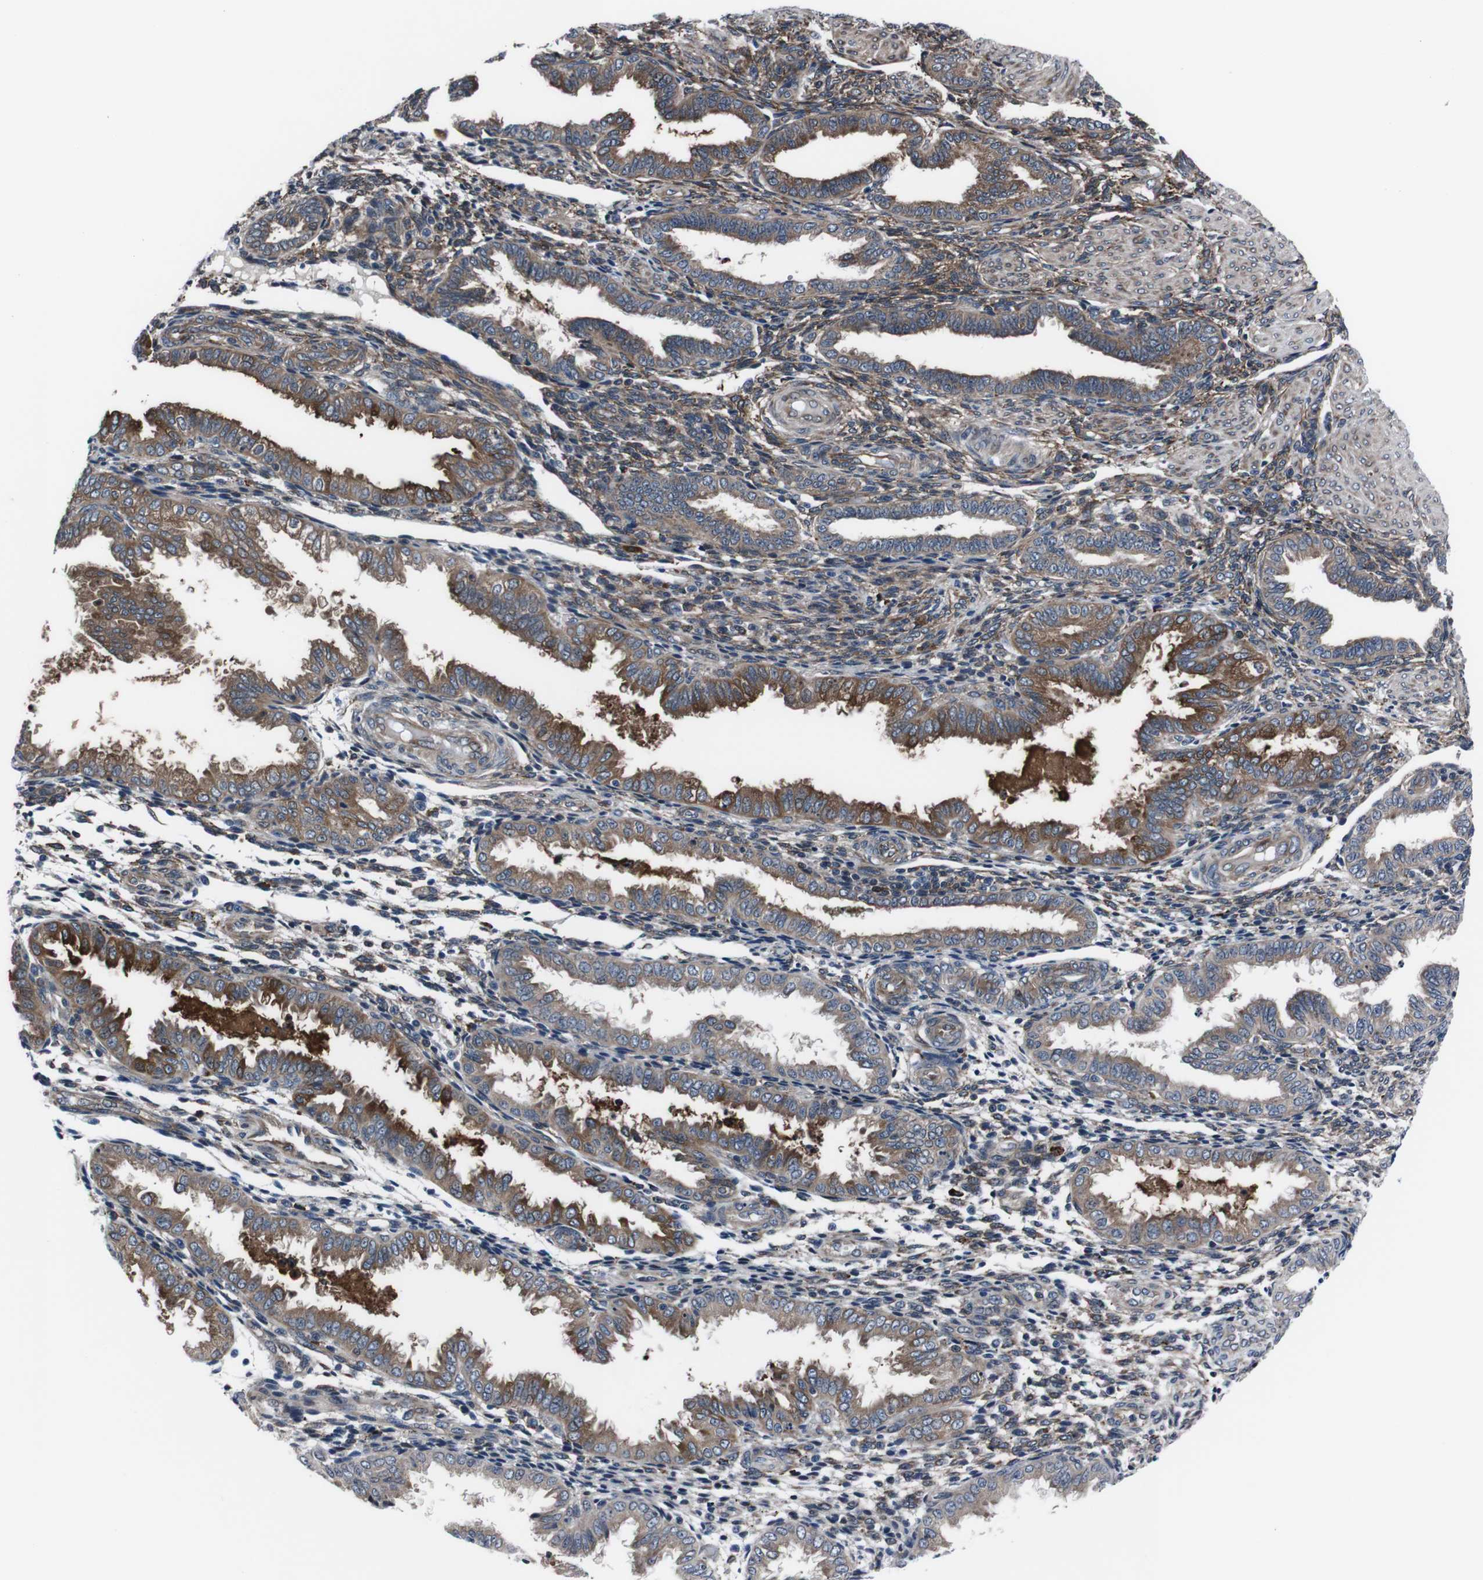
{"staining": {"intensity": "moderate", "quantity": ">75%", "location": "cytoplasmic/membranous"}, "tissue": "endometrium", "cell_type": "Cells in endometrial stroma", "image_type": "normal", "snomed": [{"axis": "morphology", "description": "Normal tissue, NOS"}, {"axis": "topography", "description": "Endometrium"}], "caption": "This photomicrograph exhibits IHC staining of normal human endometrium, with medium moderate cytoplasmic/membranous expression in approximately >75% of cells in endometrial stroma.", "gene": "EIF4A2", "patient": {"sex": "female", "age": 33}}